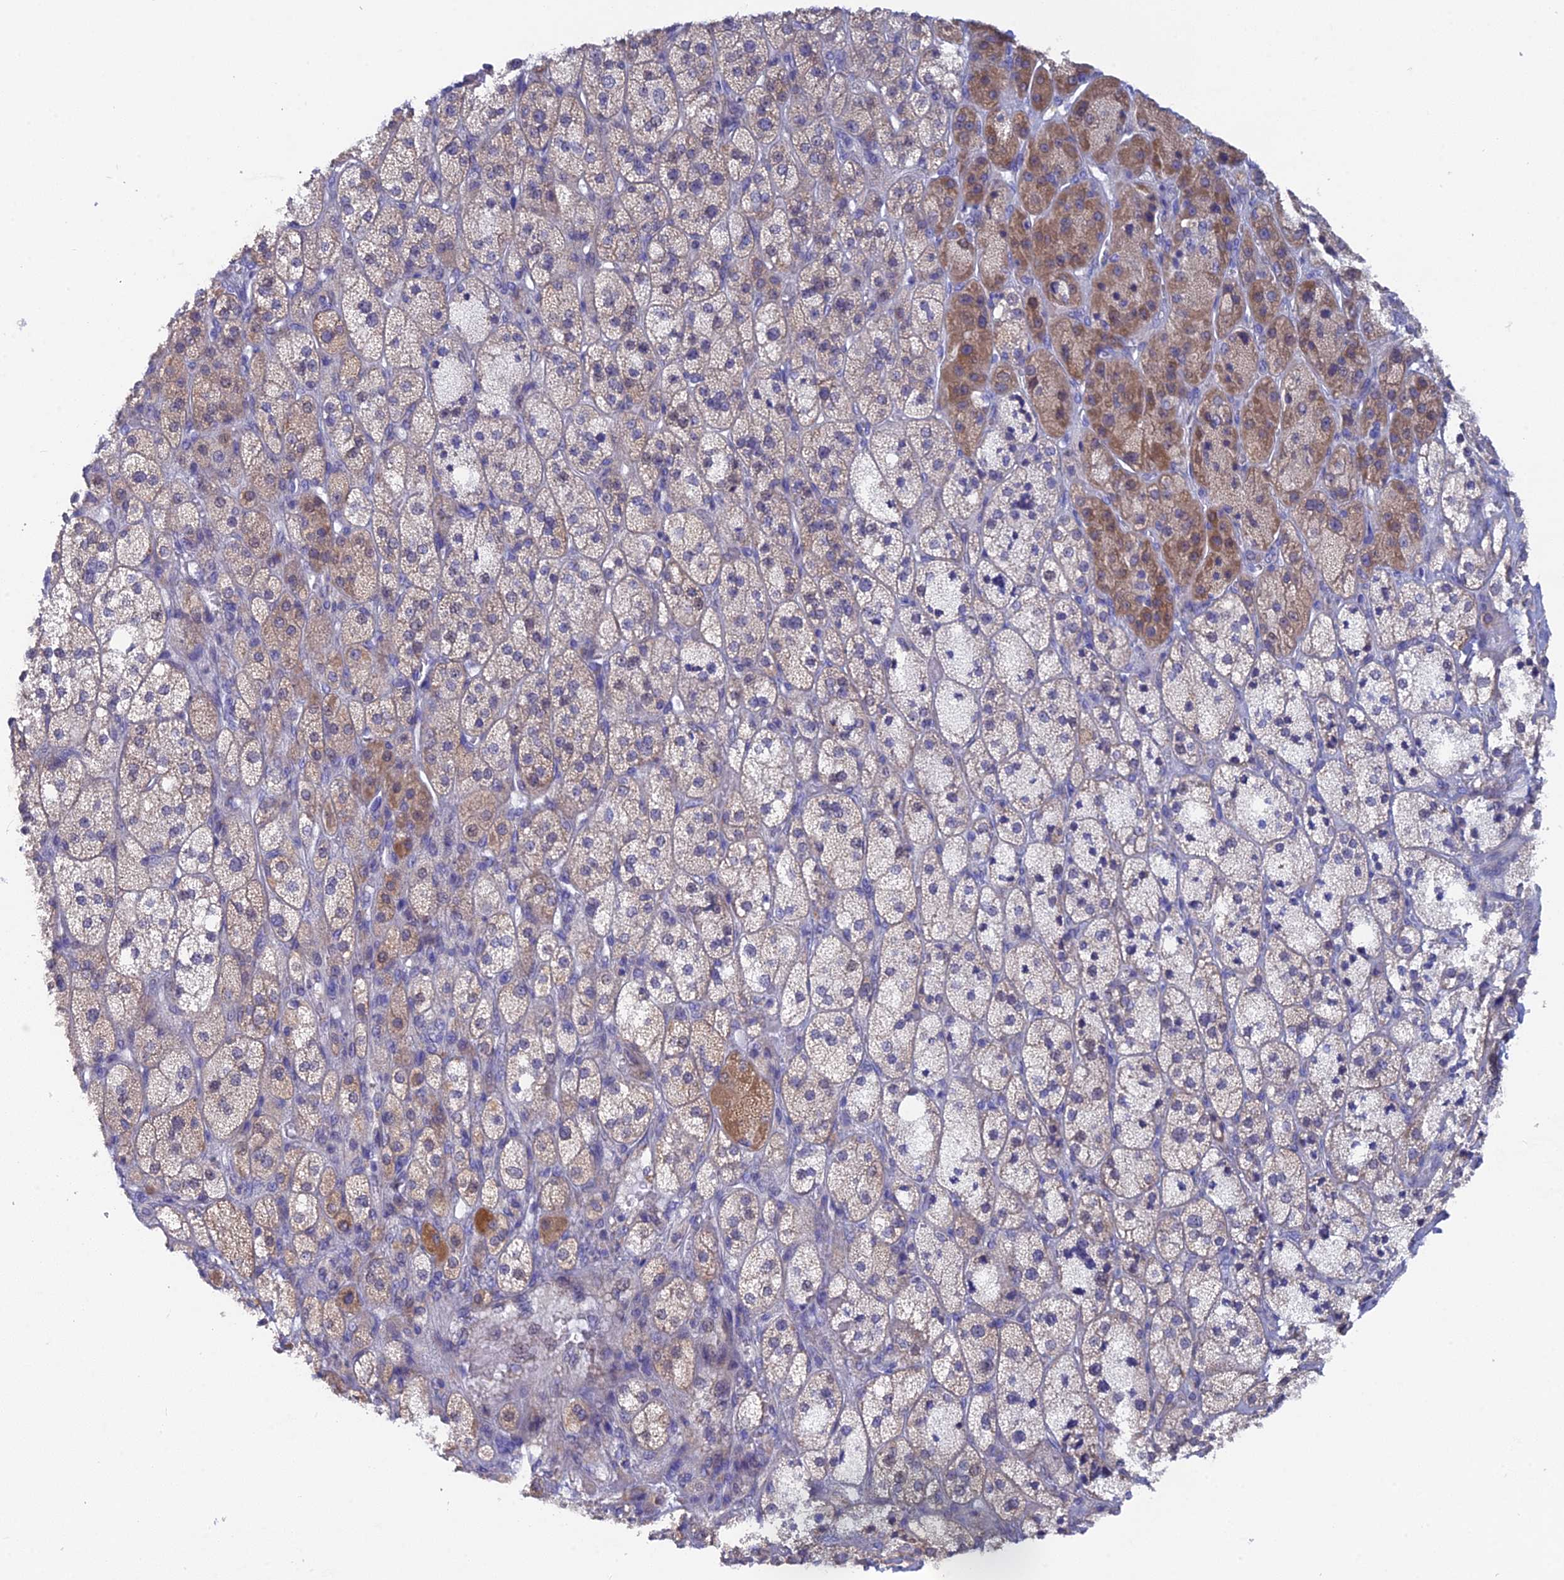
{"staining": {"intensity": "moderate", "quantity": "<25%", "location": "cytoplasmic/membranous"}, "tissue": "adrenal gland", "cell_type": "Glandular cells", "image_type": "normal", "snomed": [{"axis": "morphology", "description": "Normal tissue, NOS"}, {"axis": "topography", "description": "Adrenal gland"}], "caption": "Immunohistochemical staining of unremarkable human adrenal gland reveals moderate cytoplasmic/membranous protein expression in about <25% of glandular cells.", "gene": "AK4P3", "patient": {"sex": "male", "age": 61}}